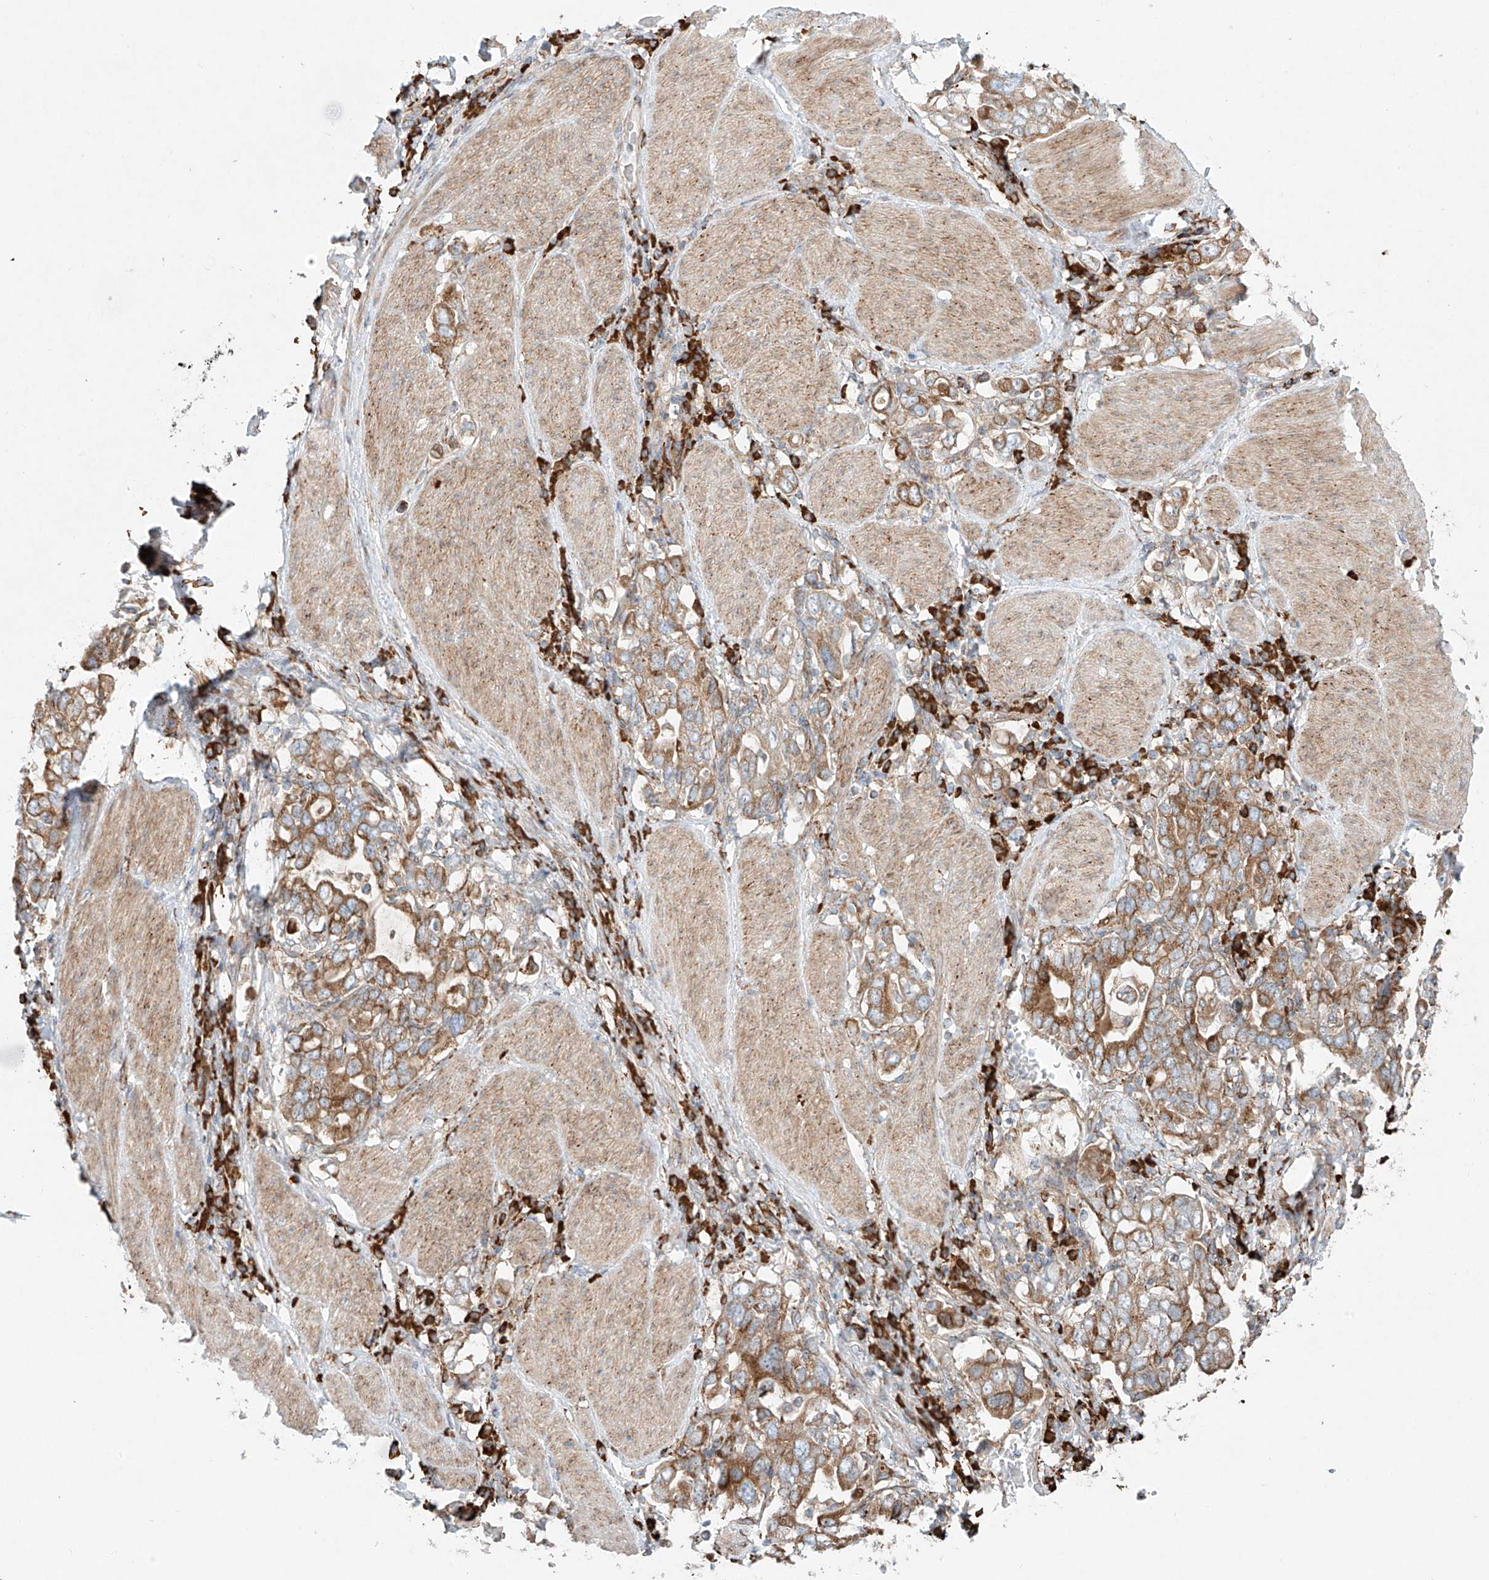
{"staining": {"intensity": "moderate", "quantity": ">75%", "location": "cytoplasmic/membranous"}, "tissue": "stomach cancer", "cell_type": "Tumor cells", "image_type": "cancer", "snomed": [{"axis": "morphology", "description": "Adenocarcinoma, NOS"}, {"axis": "topography", "description": "Stomach, upper"}], "caption": "Human adenocarcinoma (stomach) stained with a protein marker shows moderate staining in tumor cells.", "gene": "EIPR1", "patient": {"sex": "male", "age": 62}}